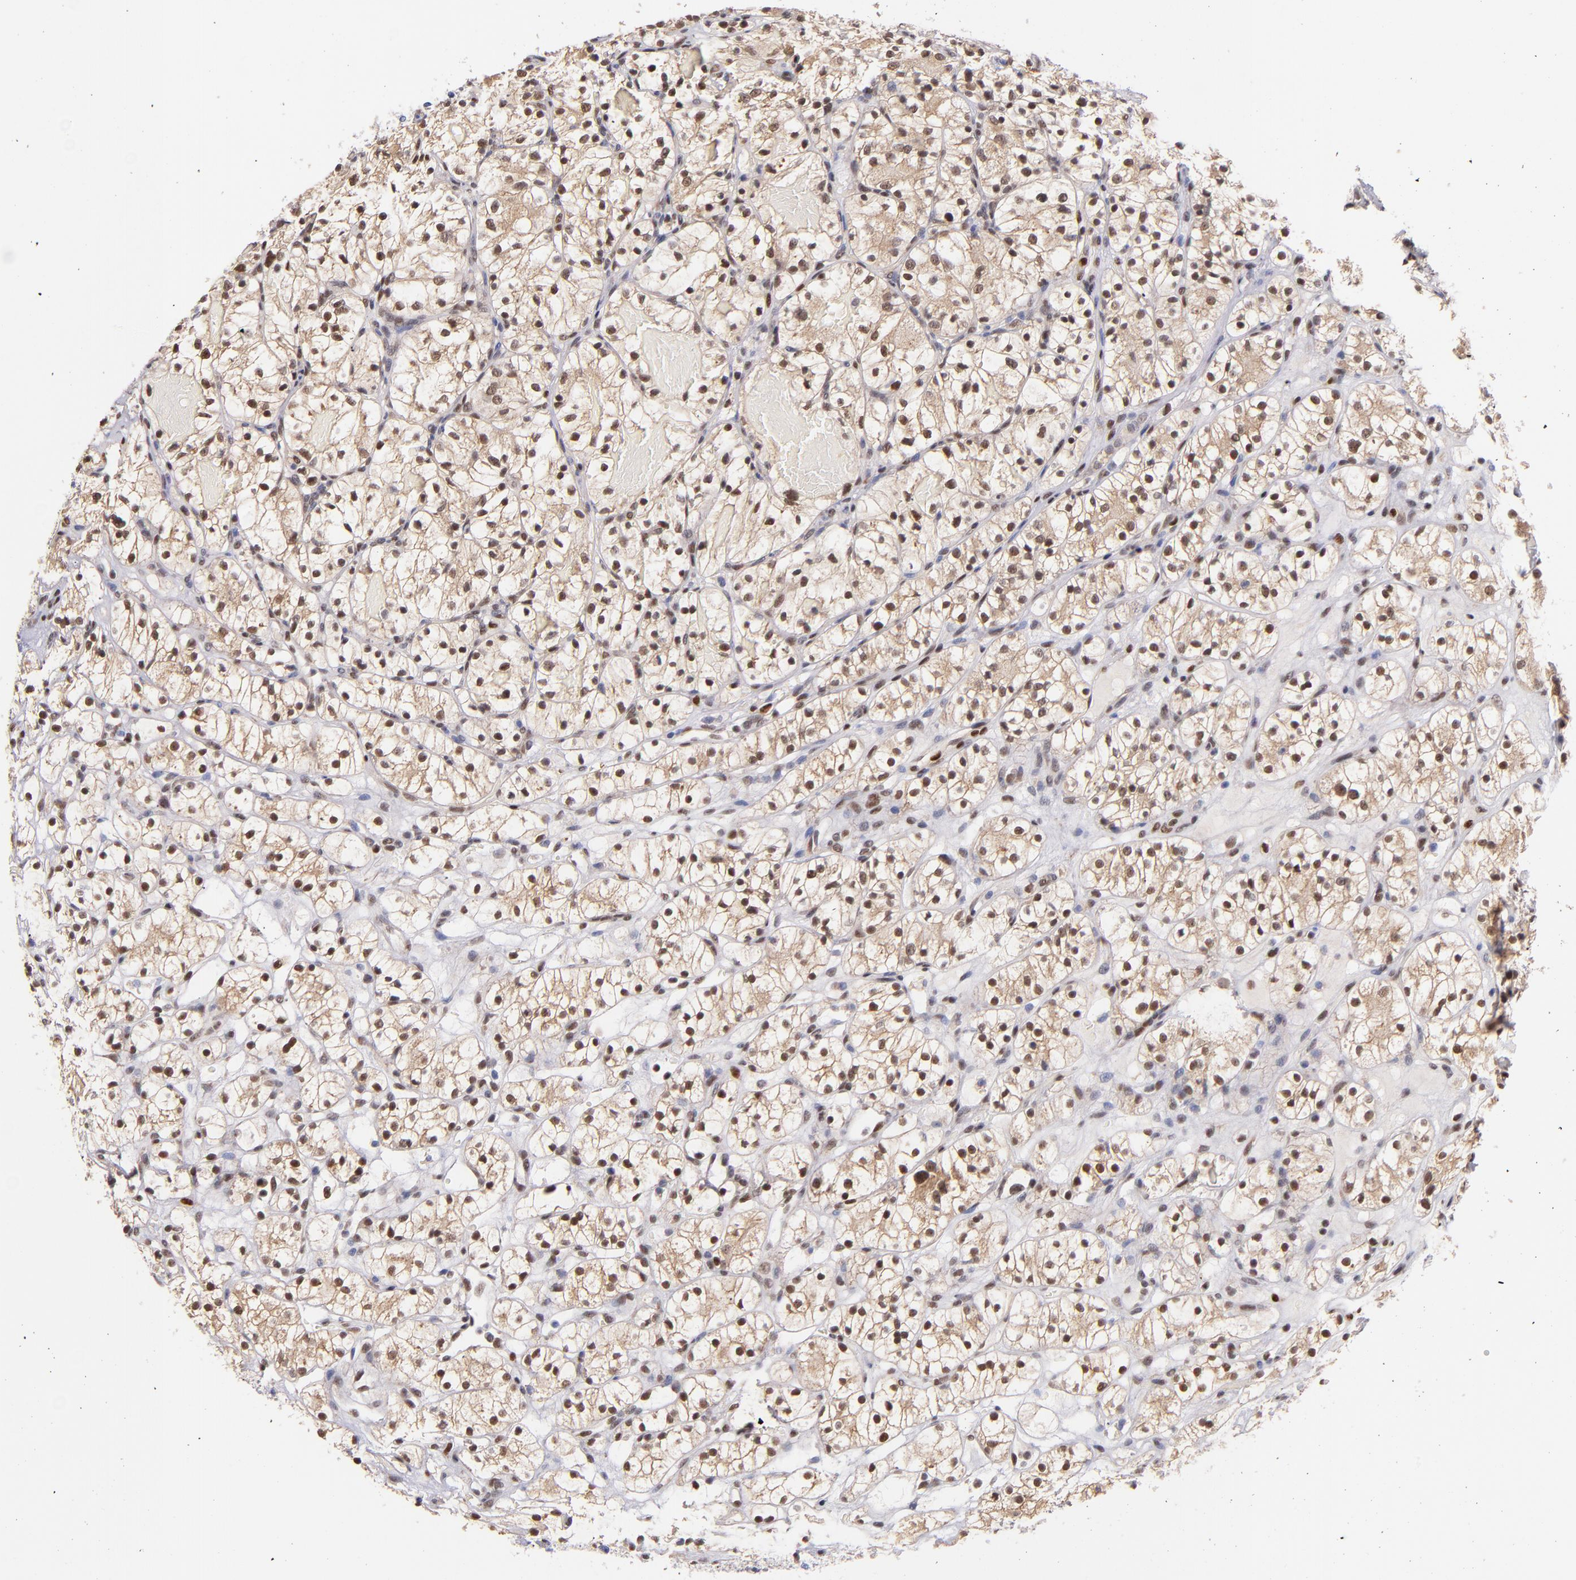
{"staining": {"intensity": "moderate", "quantity": "25%-75%", "location": "nuclear"}, "tissue": "renal cancer", "cell_type": "Tumor cells", "image_type": "cancer", "snomed": [{"axis": "morphology", "description": "Adenocarcinoma, NOS"}, {"axis": "topography", "description": "Kidney"}], "caption": "This is an image of immunohistochemistry staining of renal cancer, which shows moderate expression in the nuclear of tumor cells.", "gene": "SRF", "patient": {"sex": "female", "age": 60}}